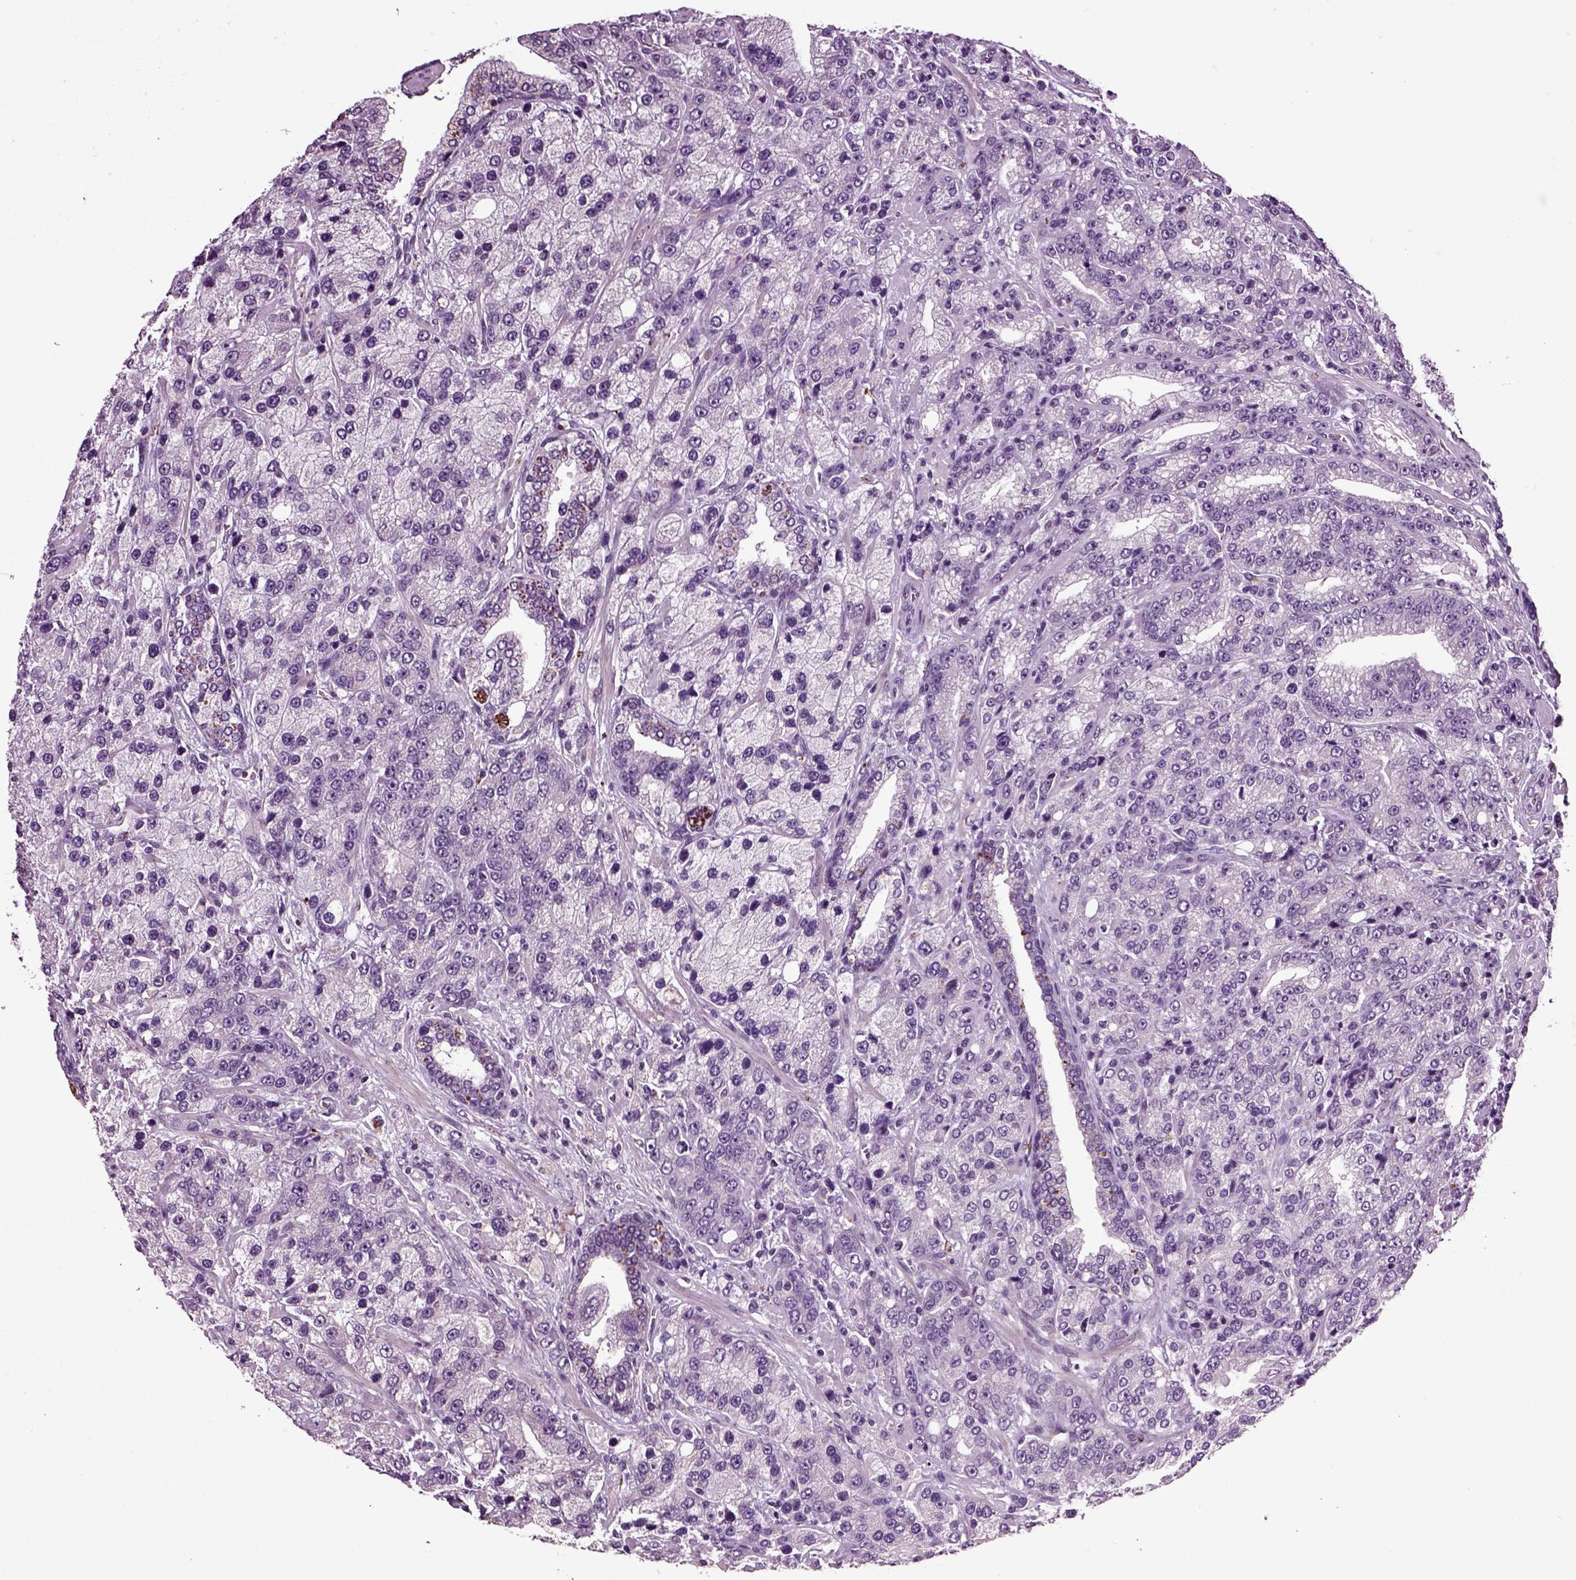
{"staining": {"intensity": "negative", "quantity": "none", "location": "none"}, "tissue": "prostate cancer", "cell_type": "Tumor cells", "image_type": "cancer", "snomed": [{"axis": "morphology", "description": "Adenocarcinoma, NOS"}, {"axis": "topography", "description": "Prostate"}], "caption": "This is an immunohistochemistry image of human adenocarcinoma (prostate). There is no positivity in tumor cells.", "gene": "CRHR1", "patient": {"sex": "male", "age": 63}}